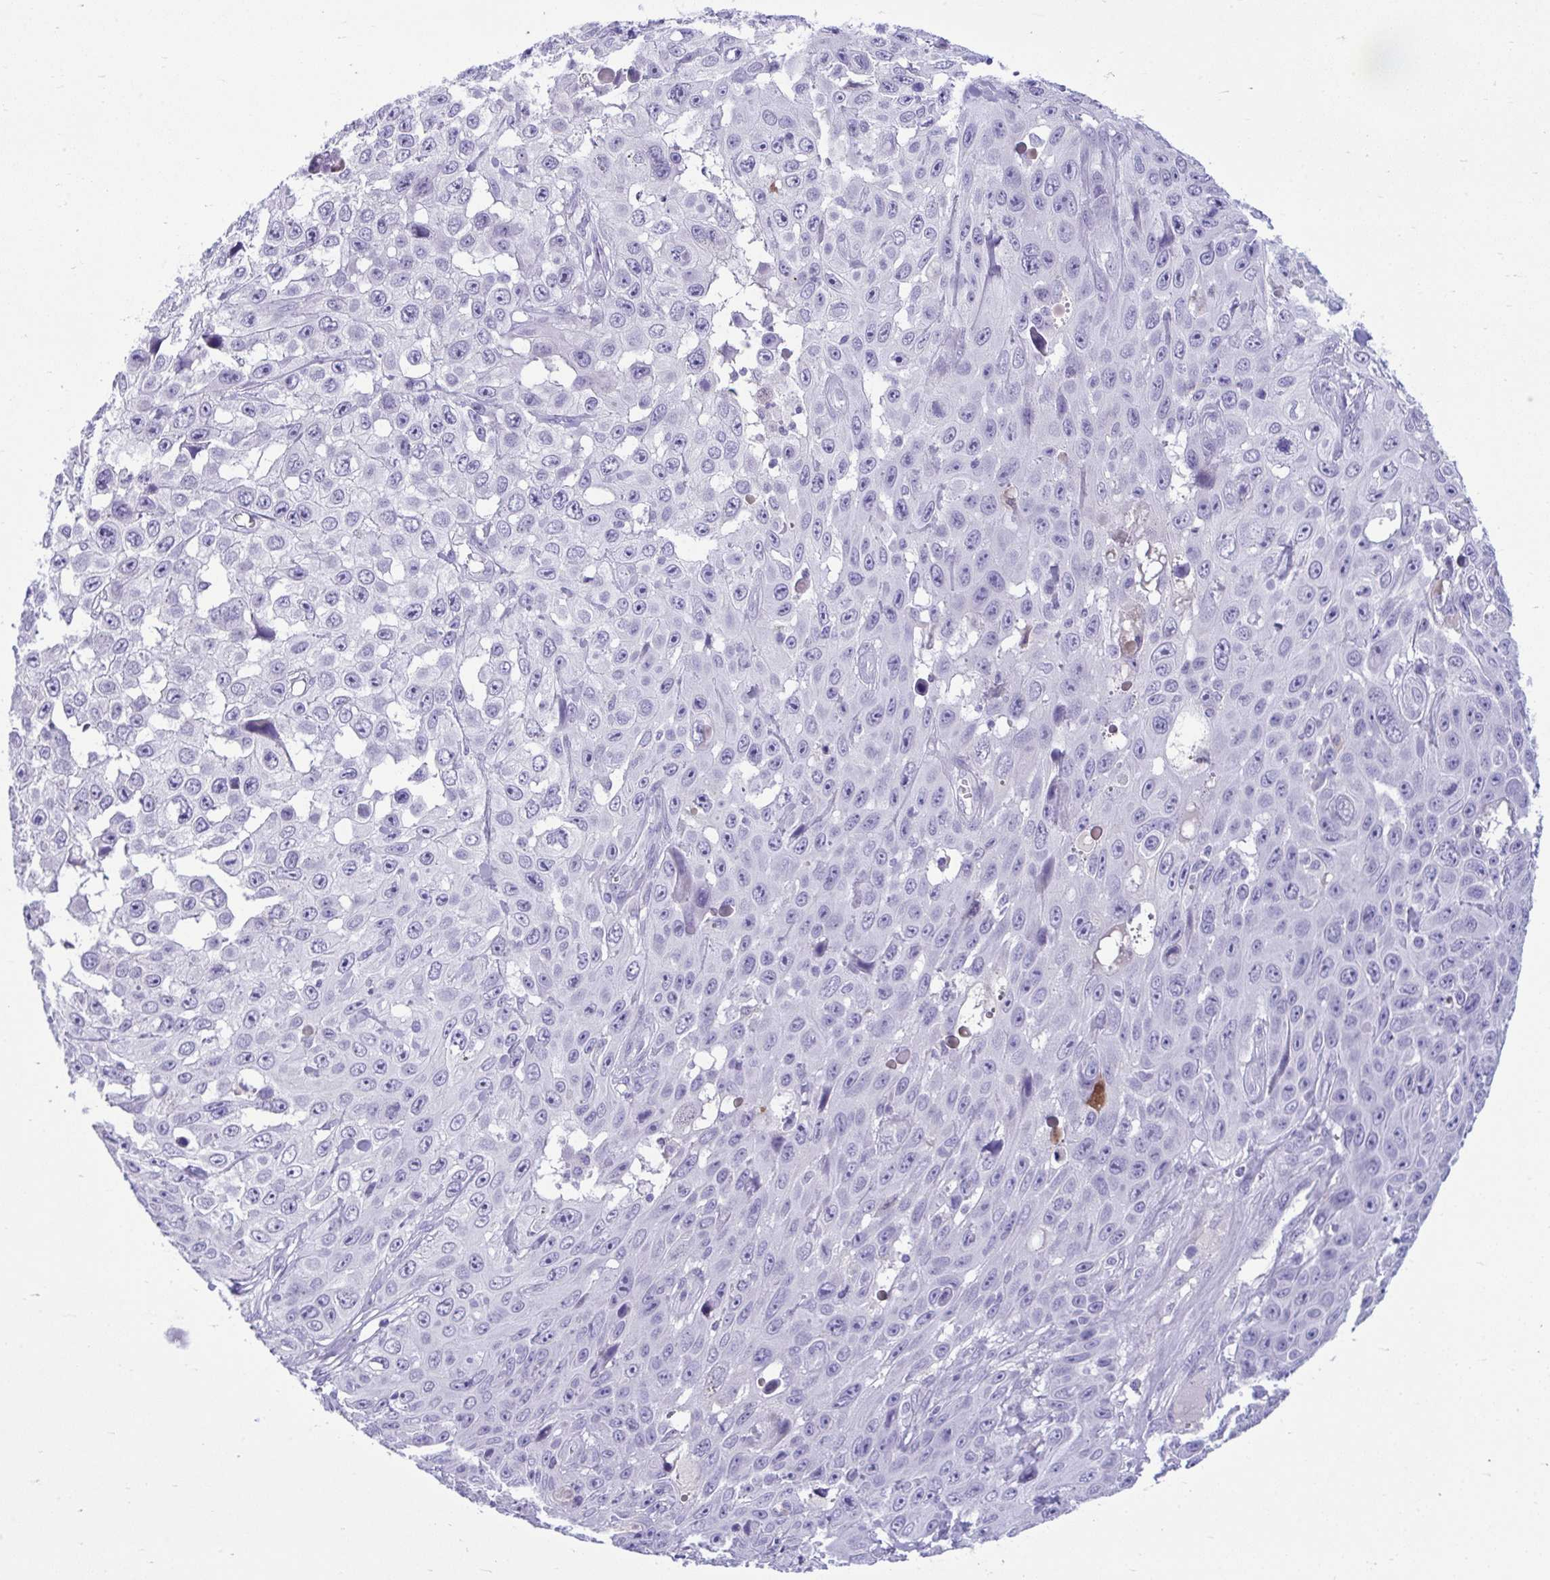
{"staining": {"intensity": "negative", "quantity": "none", "location": "none"}, "tissue": "skin cancer", "cell_type": "Tumor cells", "image_type": "cancer", "snomed": [{"axis": "morphology", "description": "Squamous cell carcinoma, NOS"}, {"axis": "topography", "description": "Skin"}], "caption": "Tumor cells are negative for brown protein staining in squamous cell carcinoma (skin).", "gene": "PIGZ", "patient": {"sex": "male", "age": 82}}